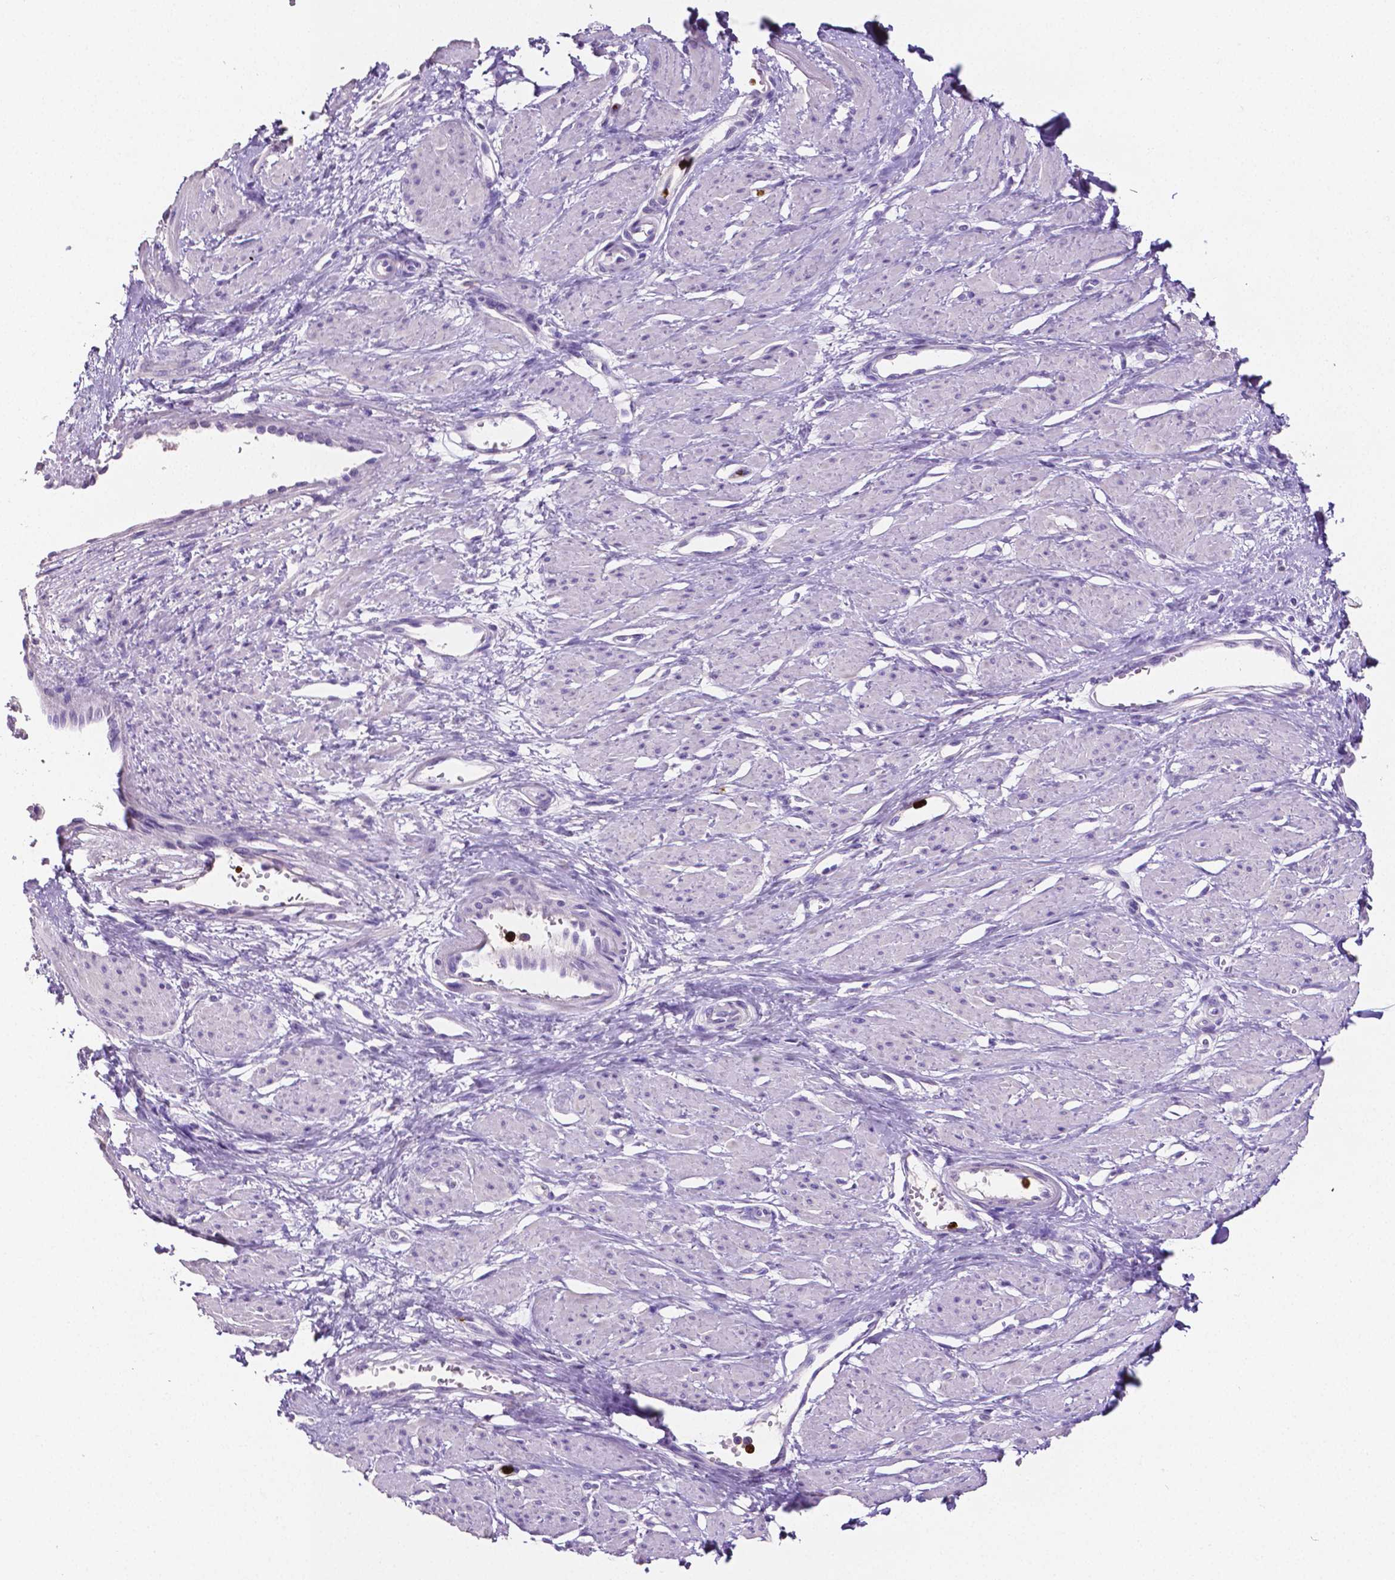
{"staining": {"intensity": "negative", "quantity": "none", "location": "none"}, "tissue": "smooth muscle", "cell_type": "Smooth muscle cells", "image_type": "normal", "snomed": [{"axis": "morphology", "description": "Normal tissue, NOS"}, {"axis": "topography", "description": "Smooth muscle"}, {"axis": "topography", "description": "Uterus"}], "caption": "Immunohistochemistry (IHC) photomicrograph of unremarkable smooth muscle: smooth muscle stained with DAB exhibits no significant protein expression in smooth muscle cells.", "gene": "MMP9", "patient": {"sex": "female", "age": 39}}